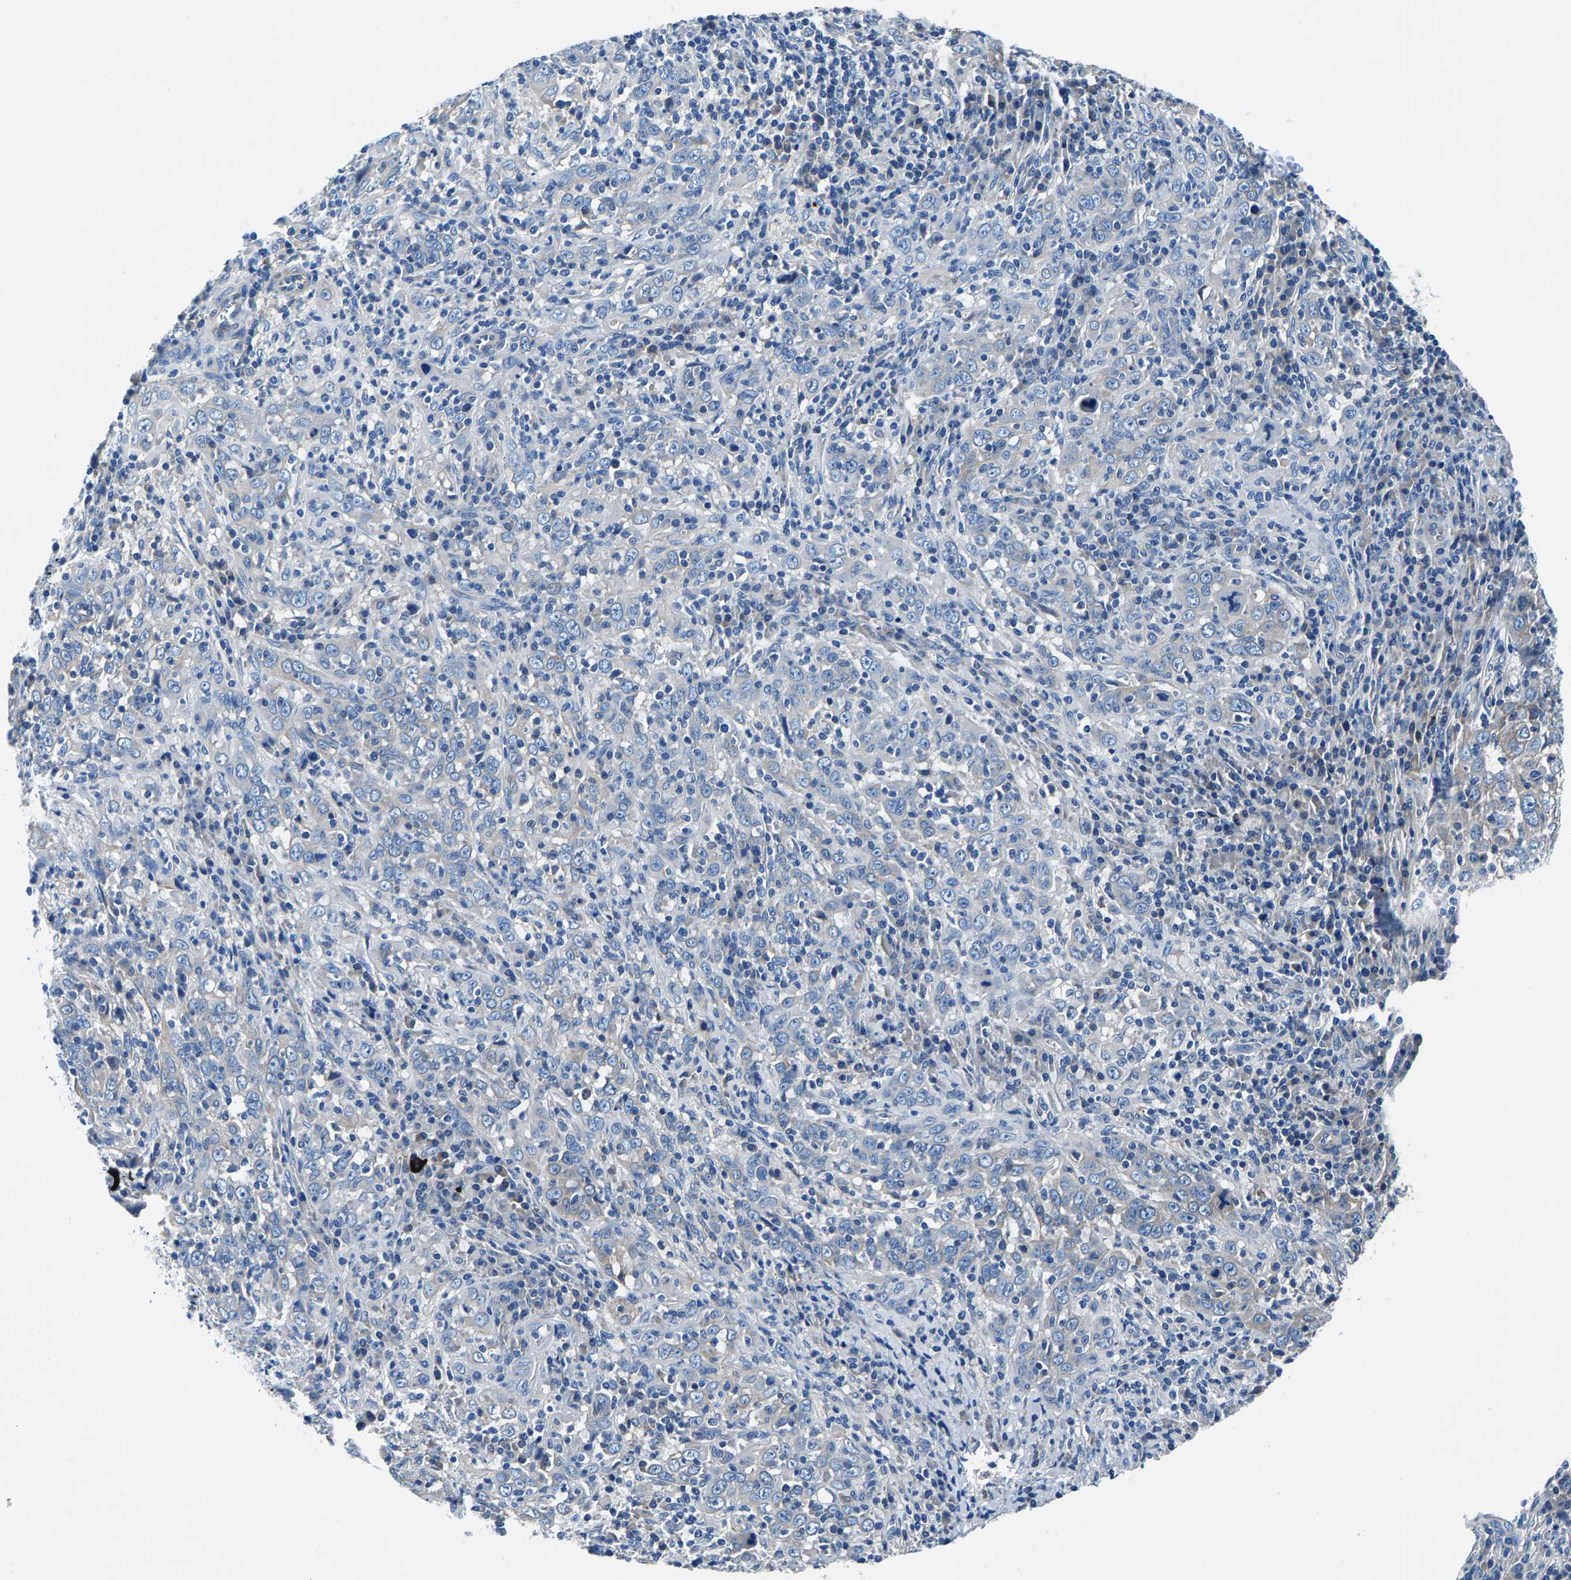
{"staining": {"intensity": "weak", "quantity": "<25%", "location": "cytoplasmic/membranous"}, "tissue": "cervical cancer", "cell_type": "Tumor cells", "image_type": "cancer", "snomed": [{"axis": "morphology", "description": "Squamous cell carcinoma, NOS"}, {"axis": "topography", "description": "Cervix"}], "caption": "Squamous cell carcinoma (cervical) was stained to show a protein in brown. There is no significant expression in tumor cells. The staining was performed using DAB to visualize the protein expression in brown, while the nuclei were stained in blue with hematoxylin (Magnification: 20x).", "gene": "CDRT4", "patient": {"sex": "female", "age": 46}}